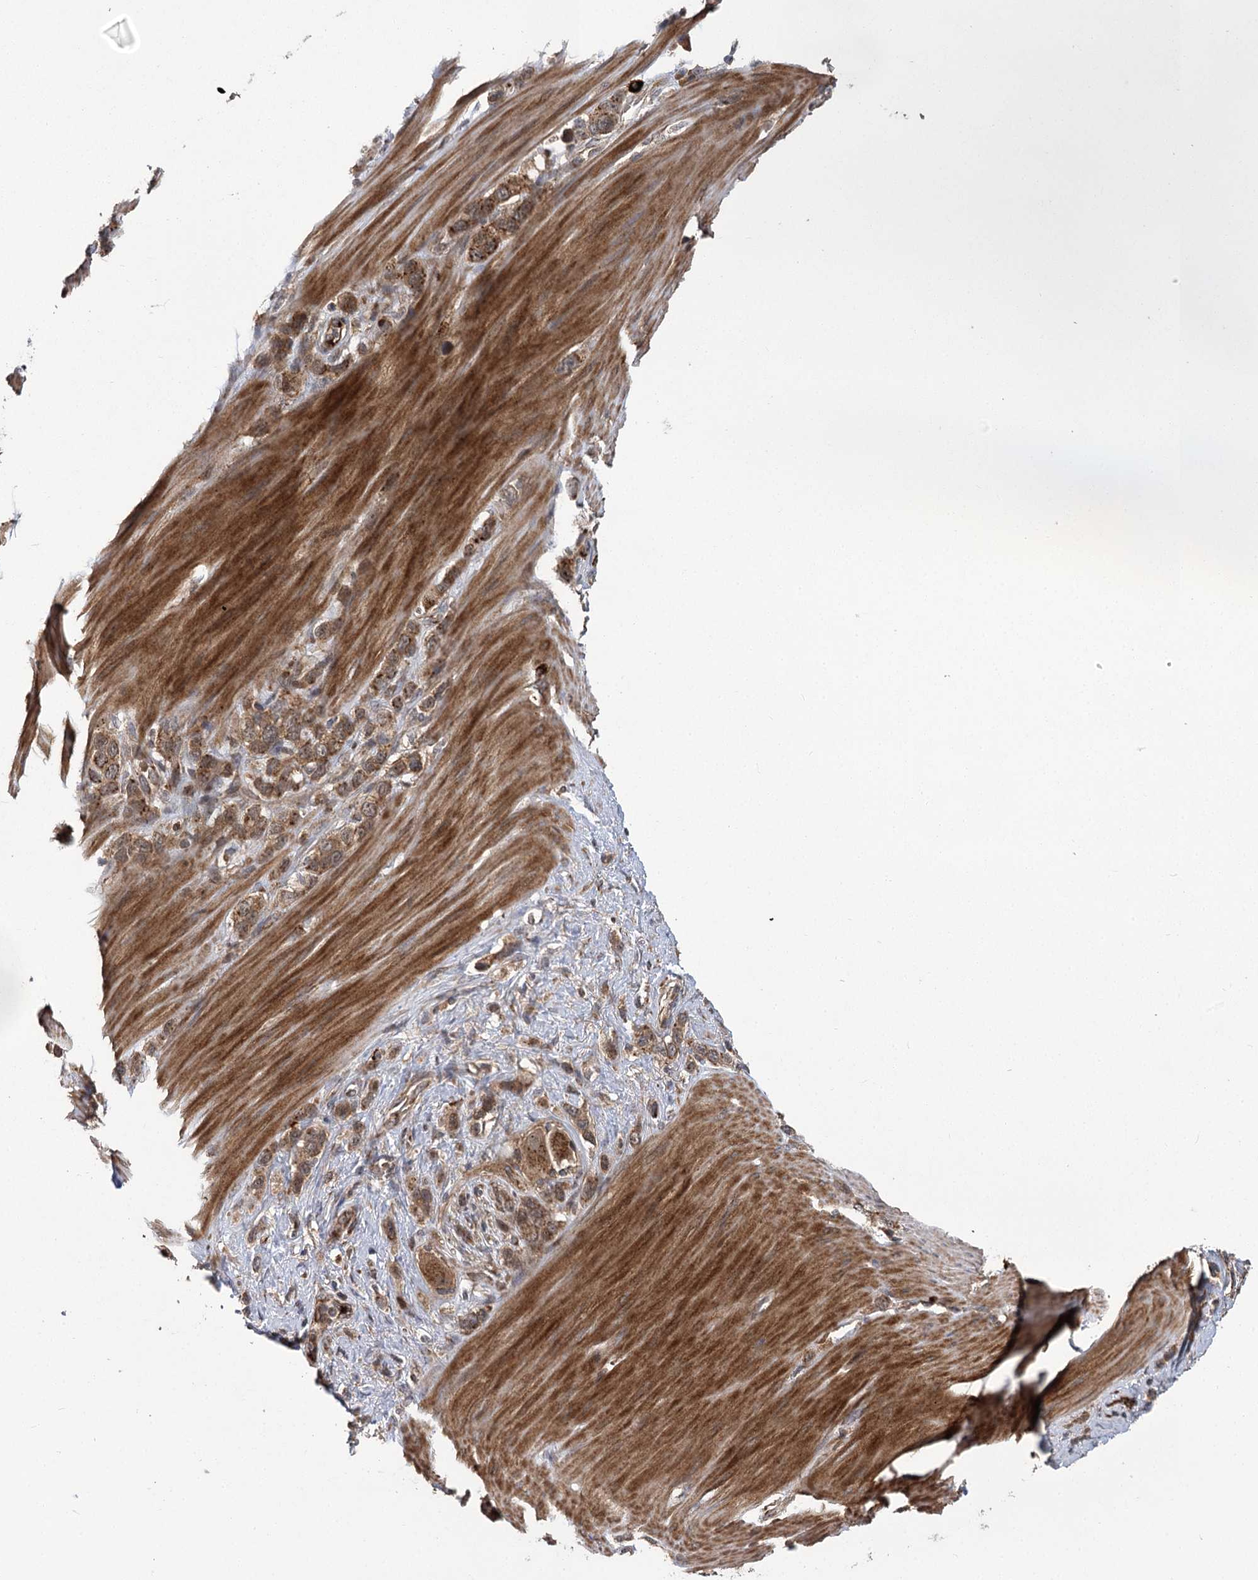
{"staining": {"intensity": "moderate", "quantity": ">75%", "location": "cytoplasmic/membranous,nuclear"}, "tissue": "stomach cancer", "cell_type": "Tumor cells", "image_type": "cancer", "snomed": [{"axis": "morphology", "description": "Adenocarcinoma, NOS"}, {"axis": "morphology", "description": "Adenocarcinoma, High grade"}, {"axis": "topography", "description": "Stomach, upper"}, {"axis": "topography", "description": "Stomach, lower"}], "caption": "Moderate cytoplasmic/membranous and nuclear protein expression is appreciated in about >75% of tumor cells in adenocarcinoma (stomach).", "gene": "CARD19", "patient": {"sex": "female", "age": 65}}